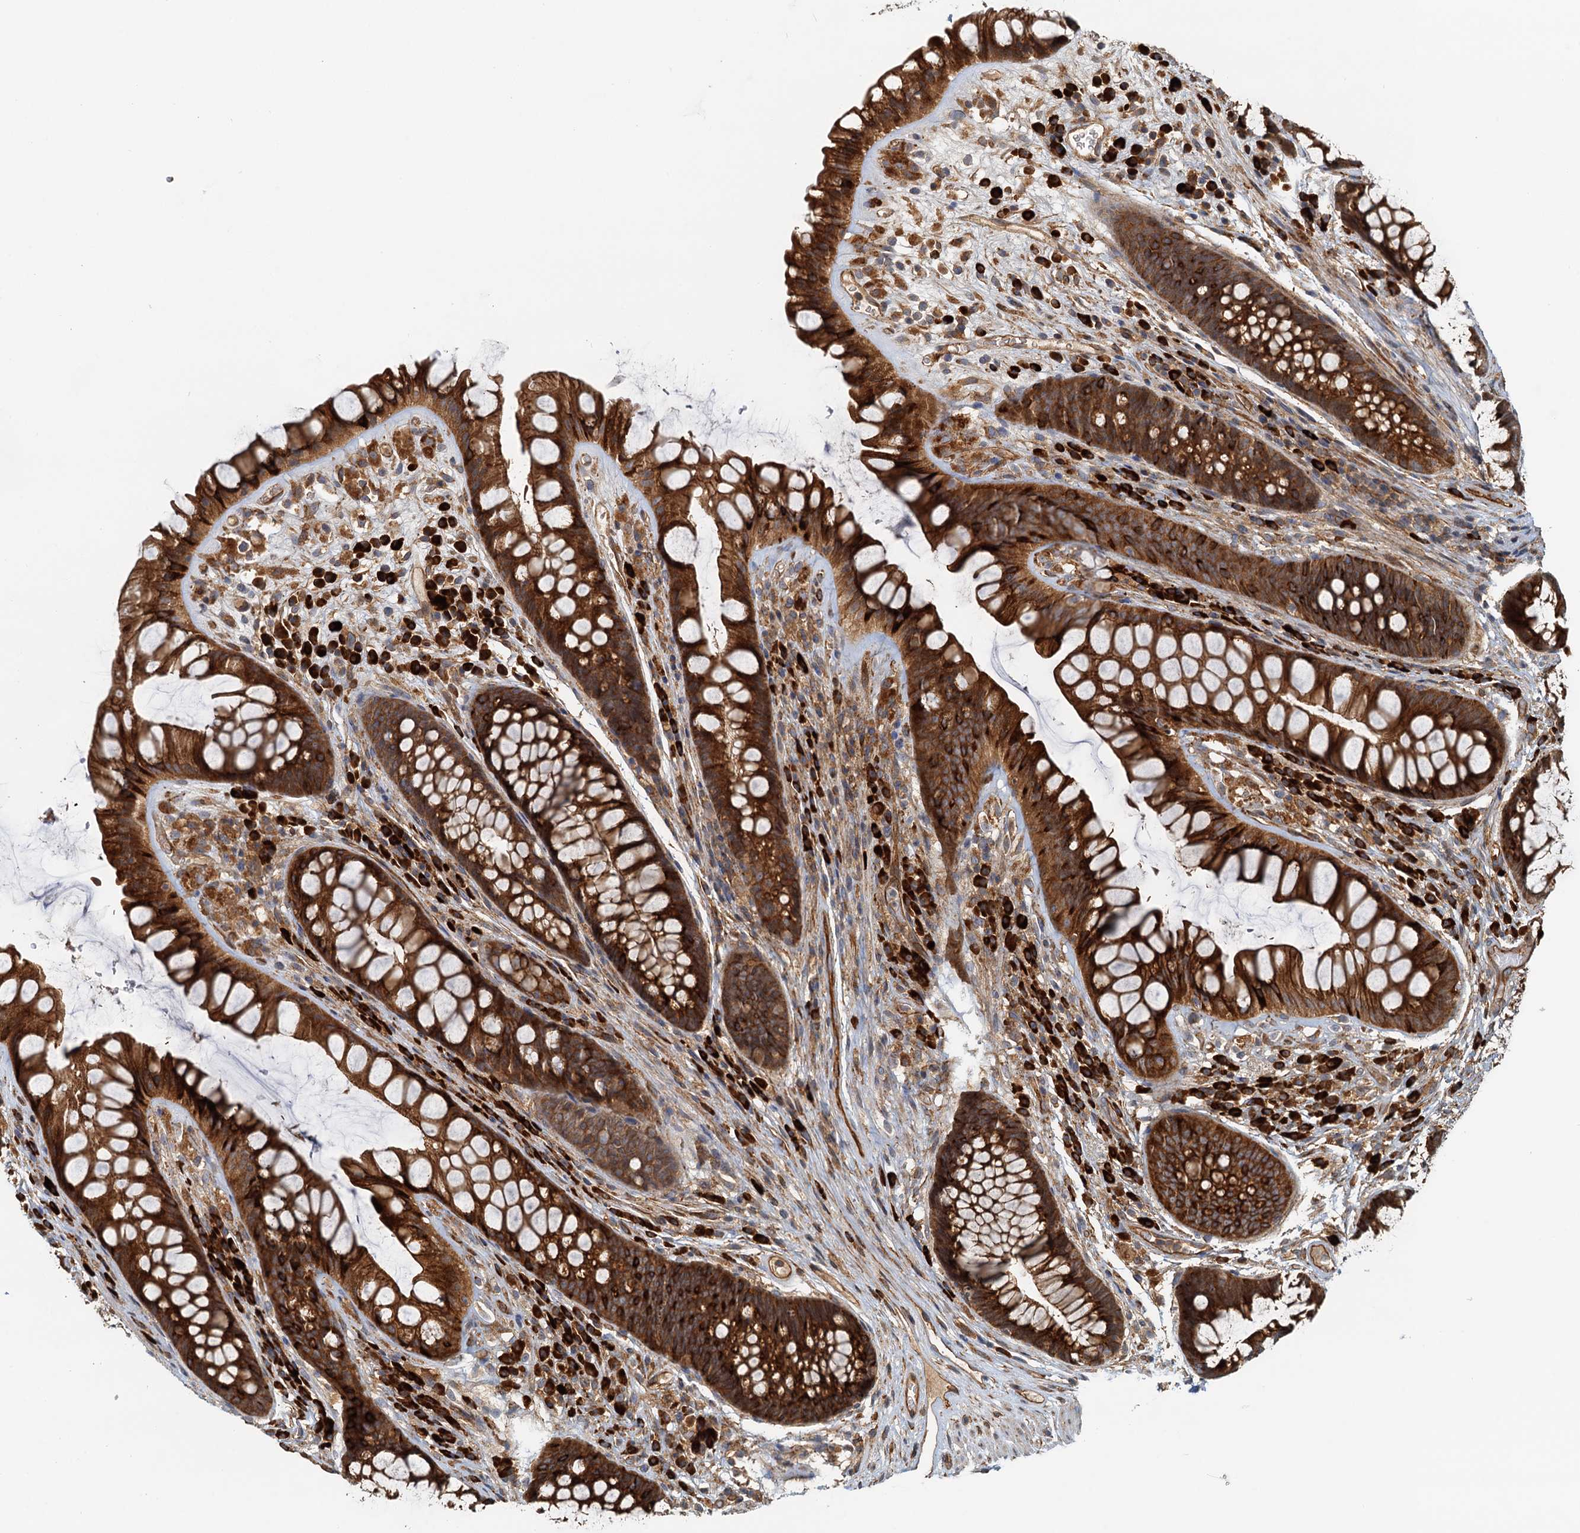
{"staining": {"intensity": "strong", "quantity": ">75%", "location": "cytoplasmic/membranous"}, "tissue": "rectum", "cell_type": "Glandular cells", "image_type": "normal", "snomed": [{"axis": "morphology", "description": "Normal tissue, NOS"}, {"axis": "topography", "description": "Rectum"}], "caption": "A brown stain highlights strong cytoplasmic/membranous expression of a protein in glandular cells of unremarkable rectum. Using DAB (brown) and hematoxylin (blue) stains, captured at high magnification using brightfield microscopy.", "gene": "NIPAL3", "patient": {"sex": "male", "age": 74}}